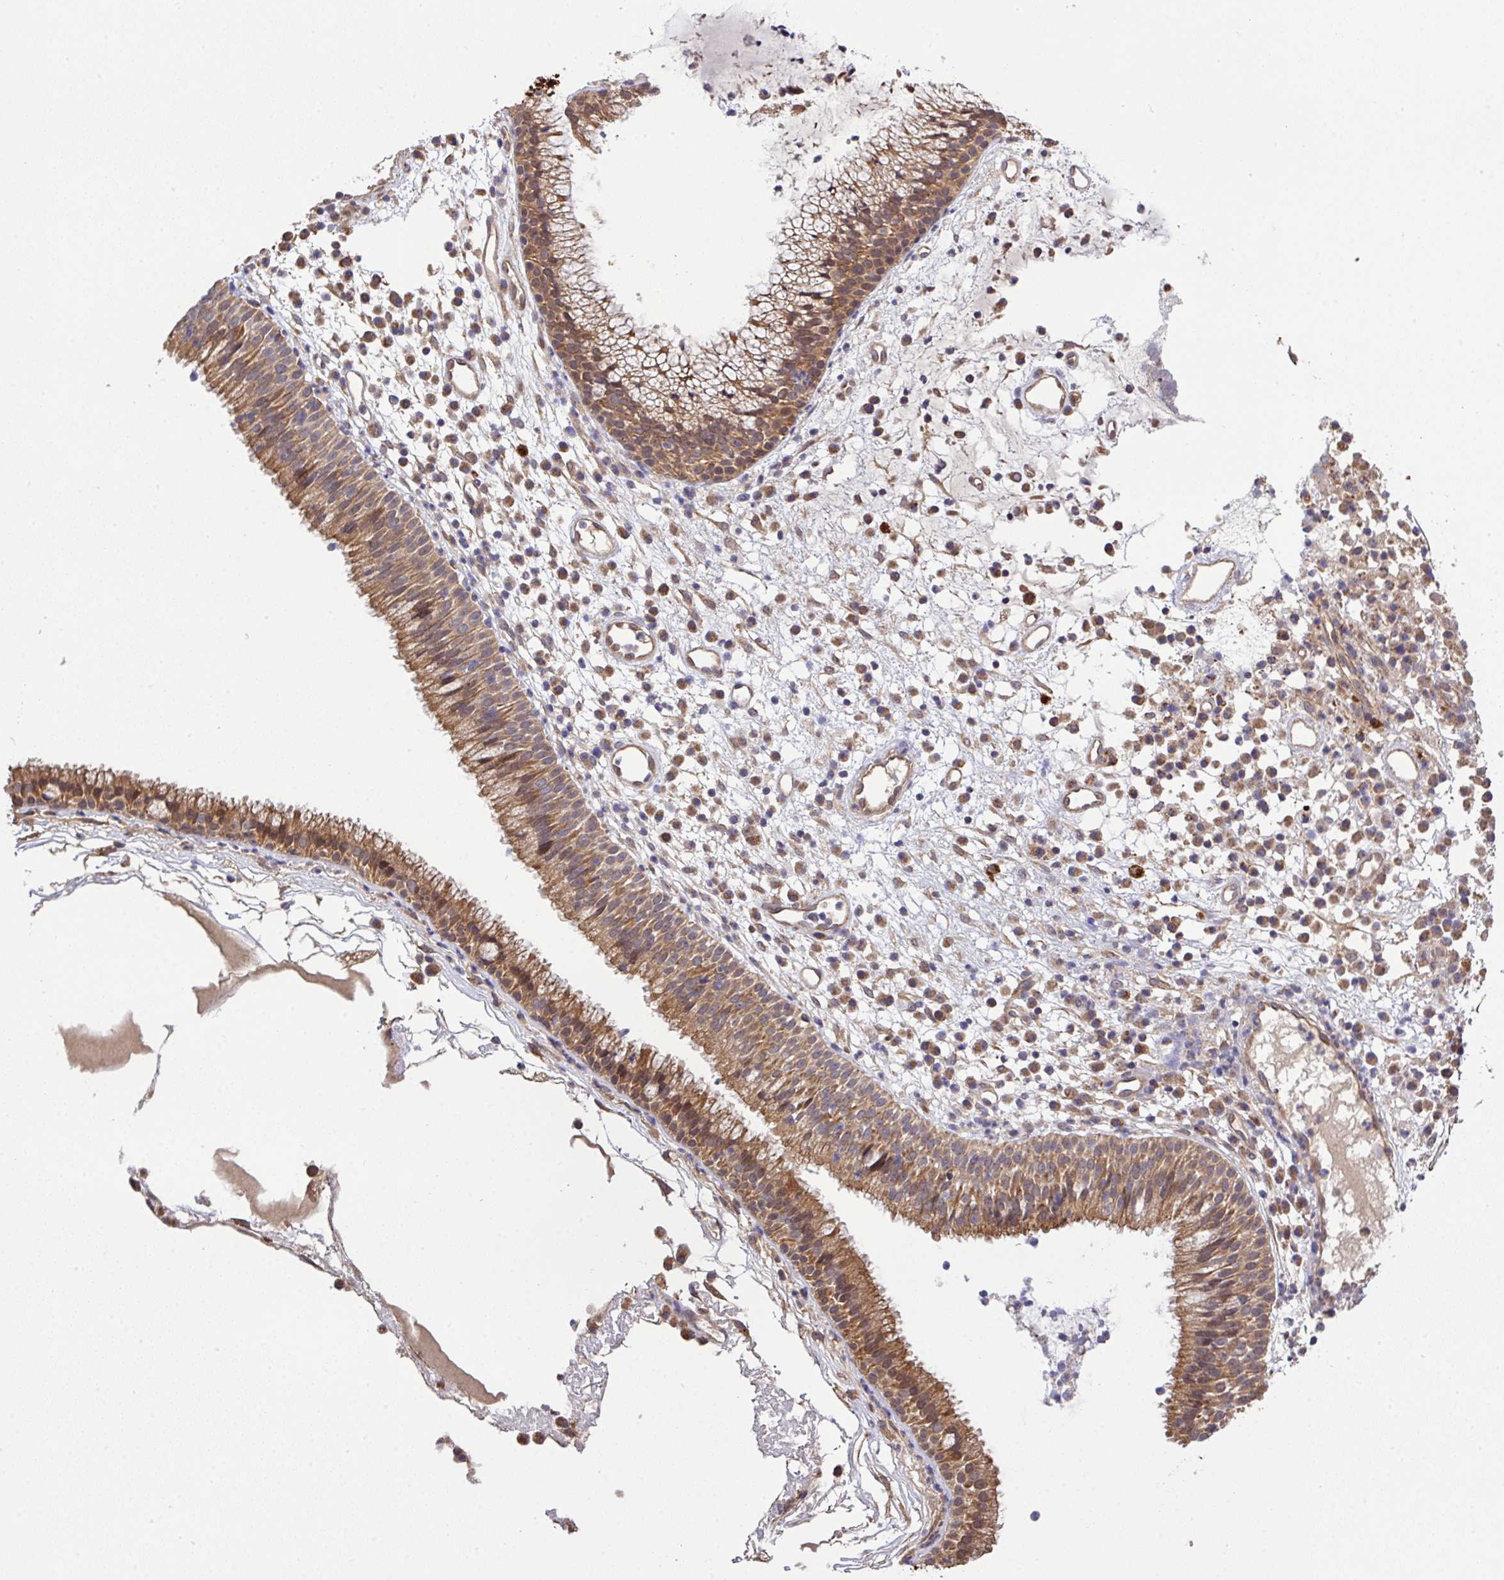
{"staining": {"intensity": "moderate", "quantity": ">75%", "location": "cytoplasmic/membranous"}, "tissue": "nasopharynx", "cell_type": "Respiratory epithelial cells", "image_type": "normal", "snomed": [{"axis": "morphology", "description": "Normal tissue, NOS"}, {"axis": "topography", "description": "Nasopharynx"}], "caption": "Immunohistochemistry (IHC) of unremarkable human nasopharynx reveals medium levels of moderate cytoplasmic/membranous staining in about >75% of respiratory epithelial cells. The protein is stained brown, and the nuclei are stained in blue (DAB (3,3'-diaminobenzidine) IHC with brightfield microscopy, high magnification).", "gene": "ARPIN", "patient": {"sex": "male", "age": 21}}